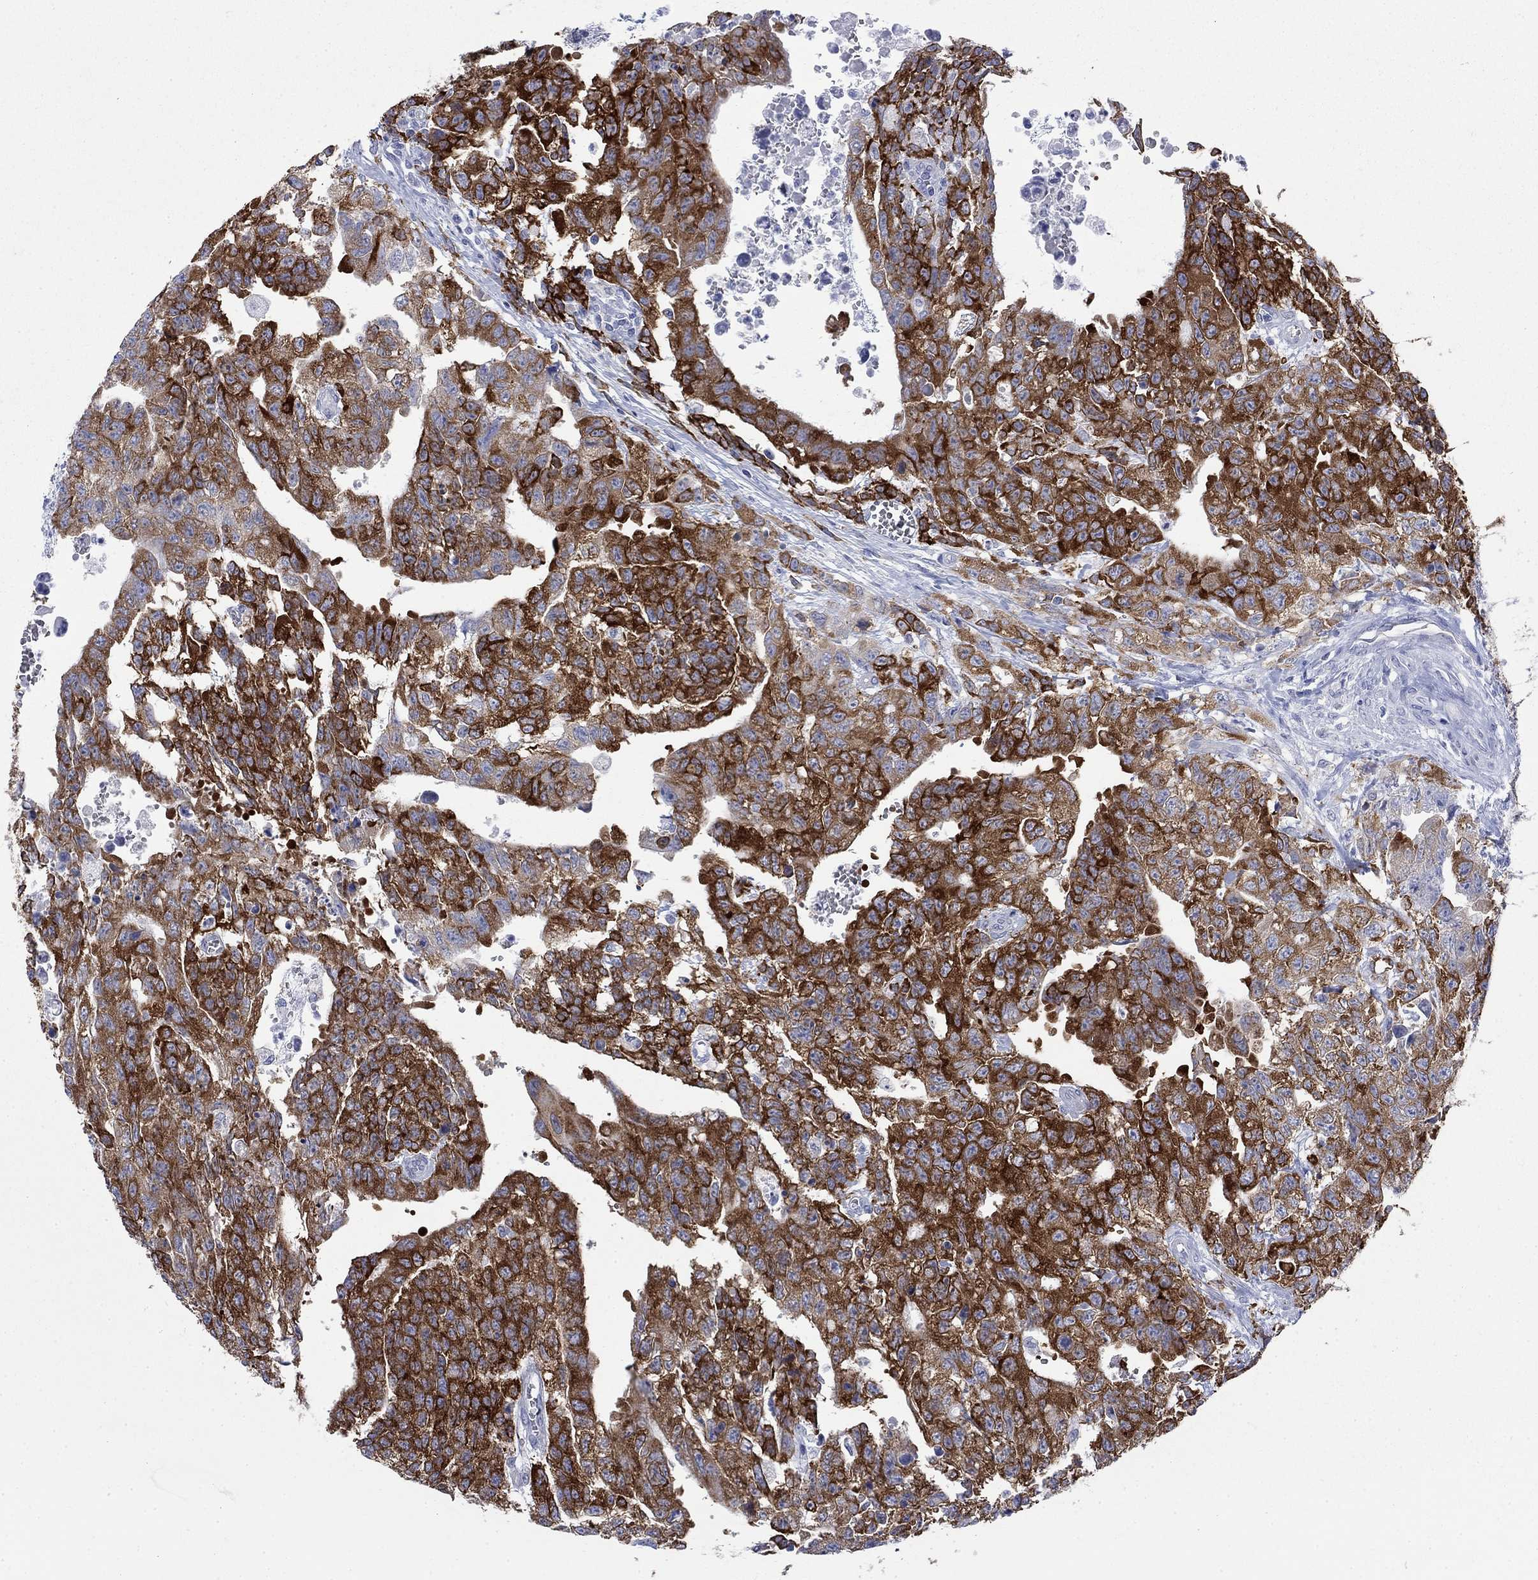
{"staining": {"intensity": "strong", "quantity": "25%-75%", "location": "cytoplasmic/membranous"}, "tissue": "testis cancer", "cell_type": "Tumor cells", "image_type": "cancer", "snomed": [{"axis": "morphology", "description": "Carcinoma, Embryonal, NOS"}, {"axis": "topography", "description": "Testis"}], "caption": "The image demonstrates immunohistochemical staining of testis cancer (embryonal carcinoma). There is strong cytoplasmic/membranous positivity is identified in about 25%-75% of tumor cells.", "gene": "IGF2BP3", "patient": {"sex": "male", "age": 24}}